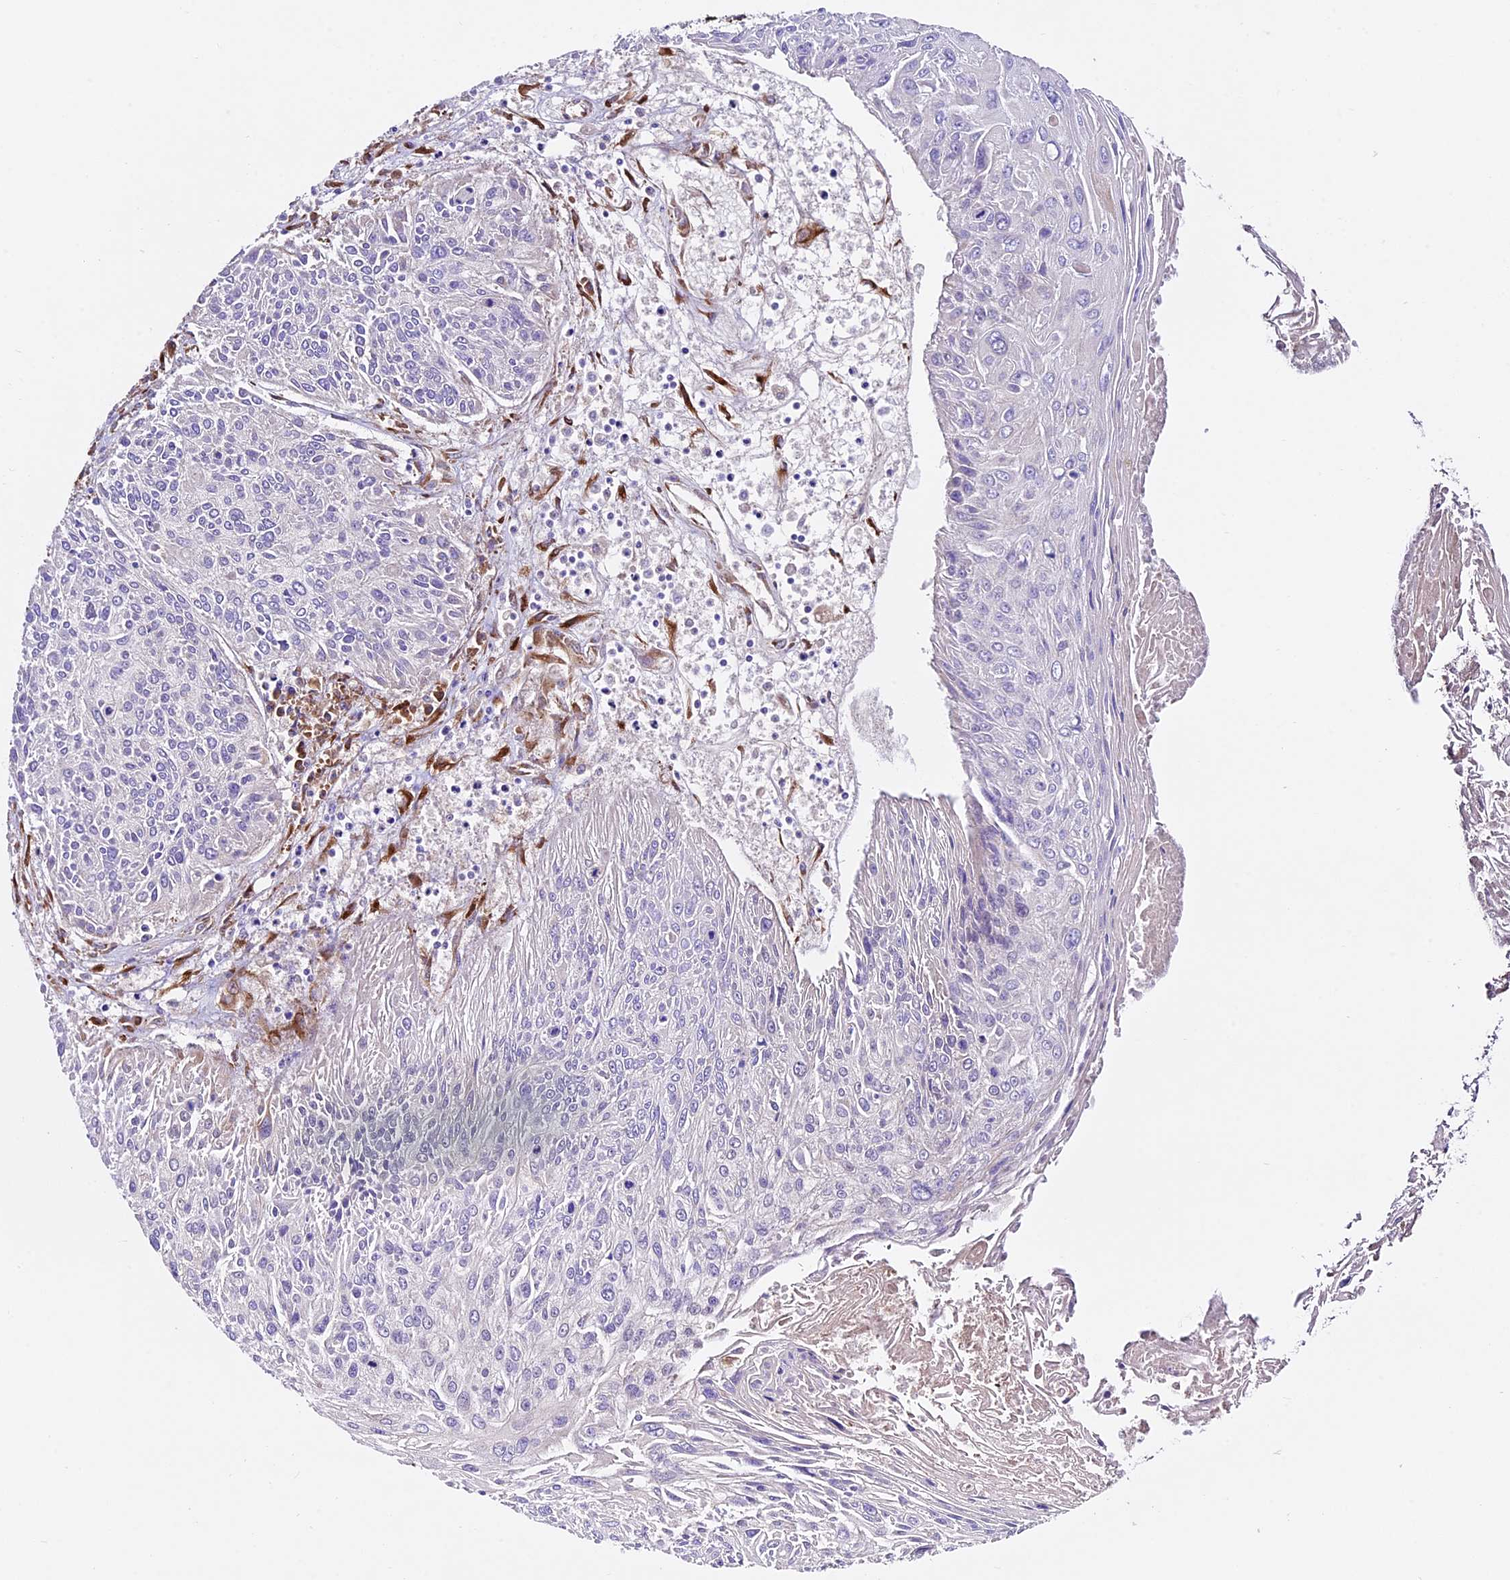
{"staining": {"intensity": "negative", "quantity": "none", "location": "none"}, "tissue": "cervical cancer", "cell_type": "Tumor cells", "image_type": "cancer", "snomed": [{"axis": "morphology", "description": "Squamous cell carcinoma, NOS"}, {"axis": "topography", "description": "Cervix"}], "caption": "DAB immunohistochemical staining of squamous cell carcinoma (cervical) demonstrates no significant expression in tumor cells.", "gene": "LSM7", "patient": {"sex": "female", "age": 51}}